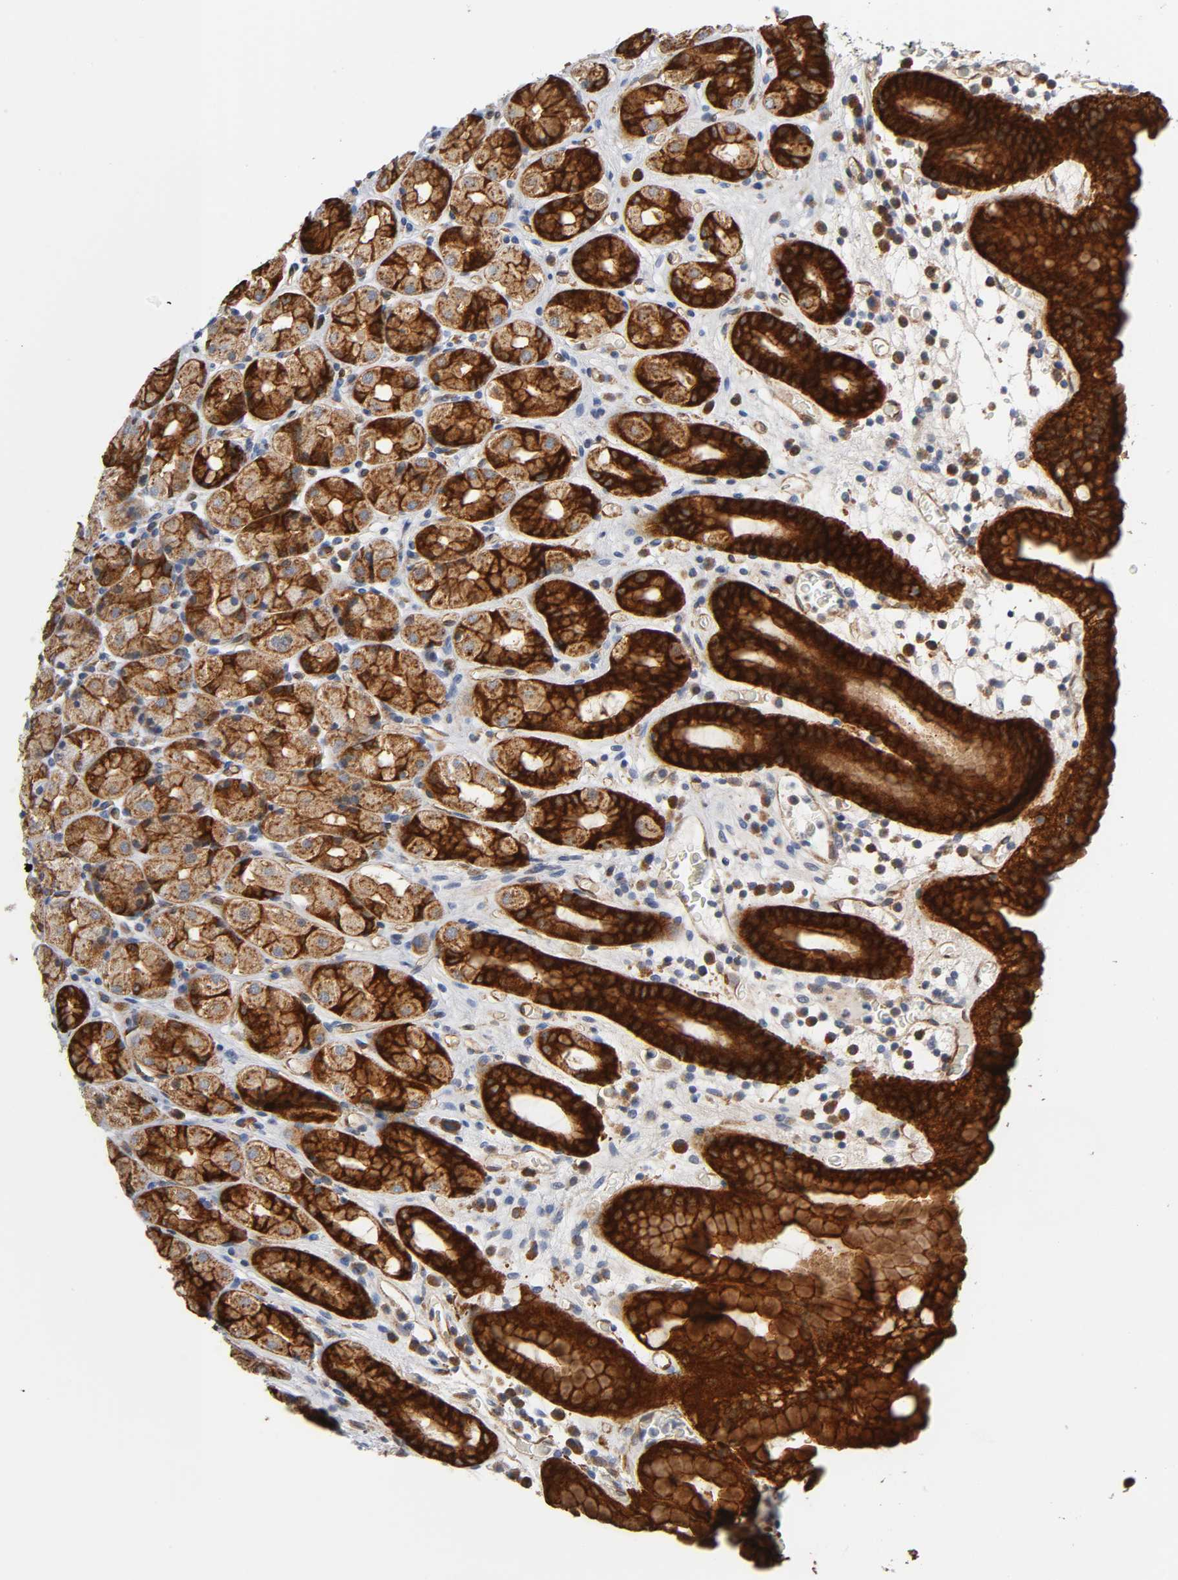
{"staining": {"intensity": "strong", "quantity": "25%-75%", "location": "cytoplasmic/membranous"}, "tissue": "stomach", "cell_type": "Glandular cells", "image_type": "normal", "snomed": [{"axis": "morphology", "description": "Normal tissue, NOS"}, {"axis": "topography", "description": "Stomach, upper"}], "caption": "Immunohistochemical staining of benign human stomach displays high levels of strong cytoplasmic/membranous staining in approximately 25%-75% of glandular cells. (DAB IHC with brightfield microscopy, high magnification).", "gene": "CD2AP", "patient": {"sex": "male", "age": 68}}